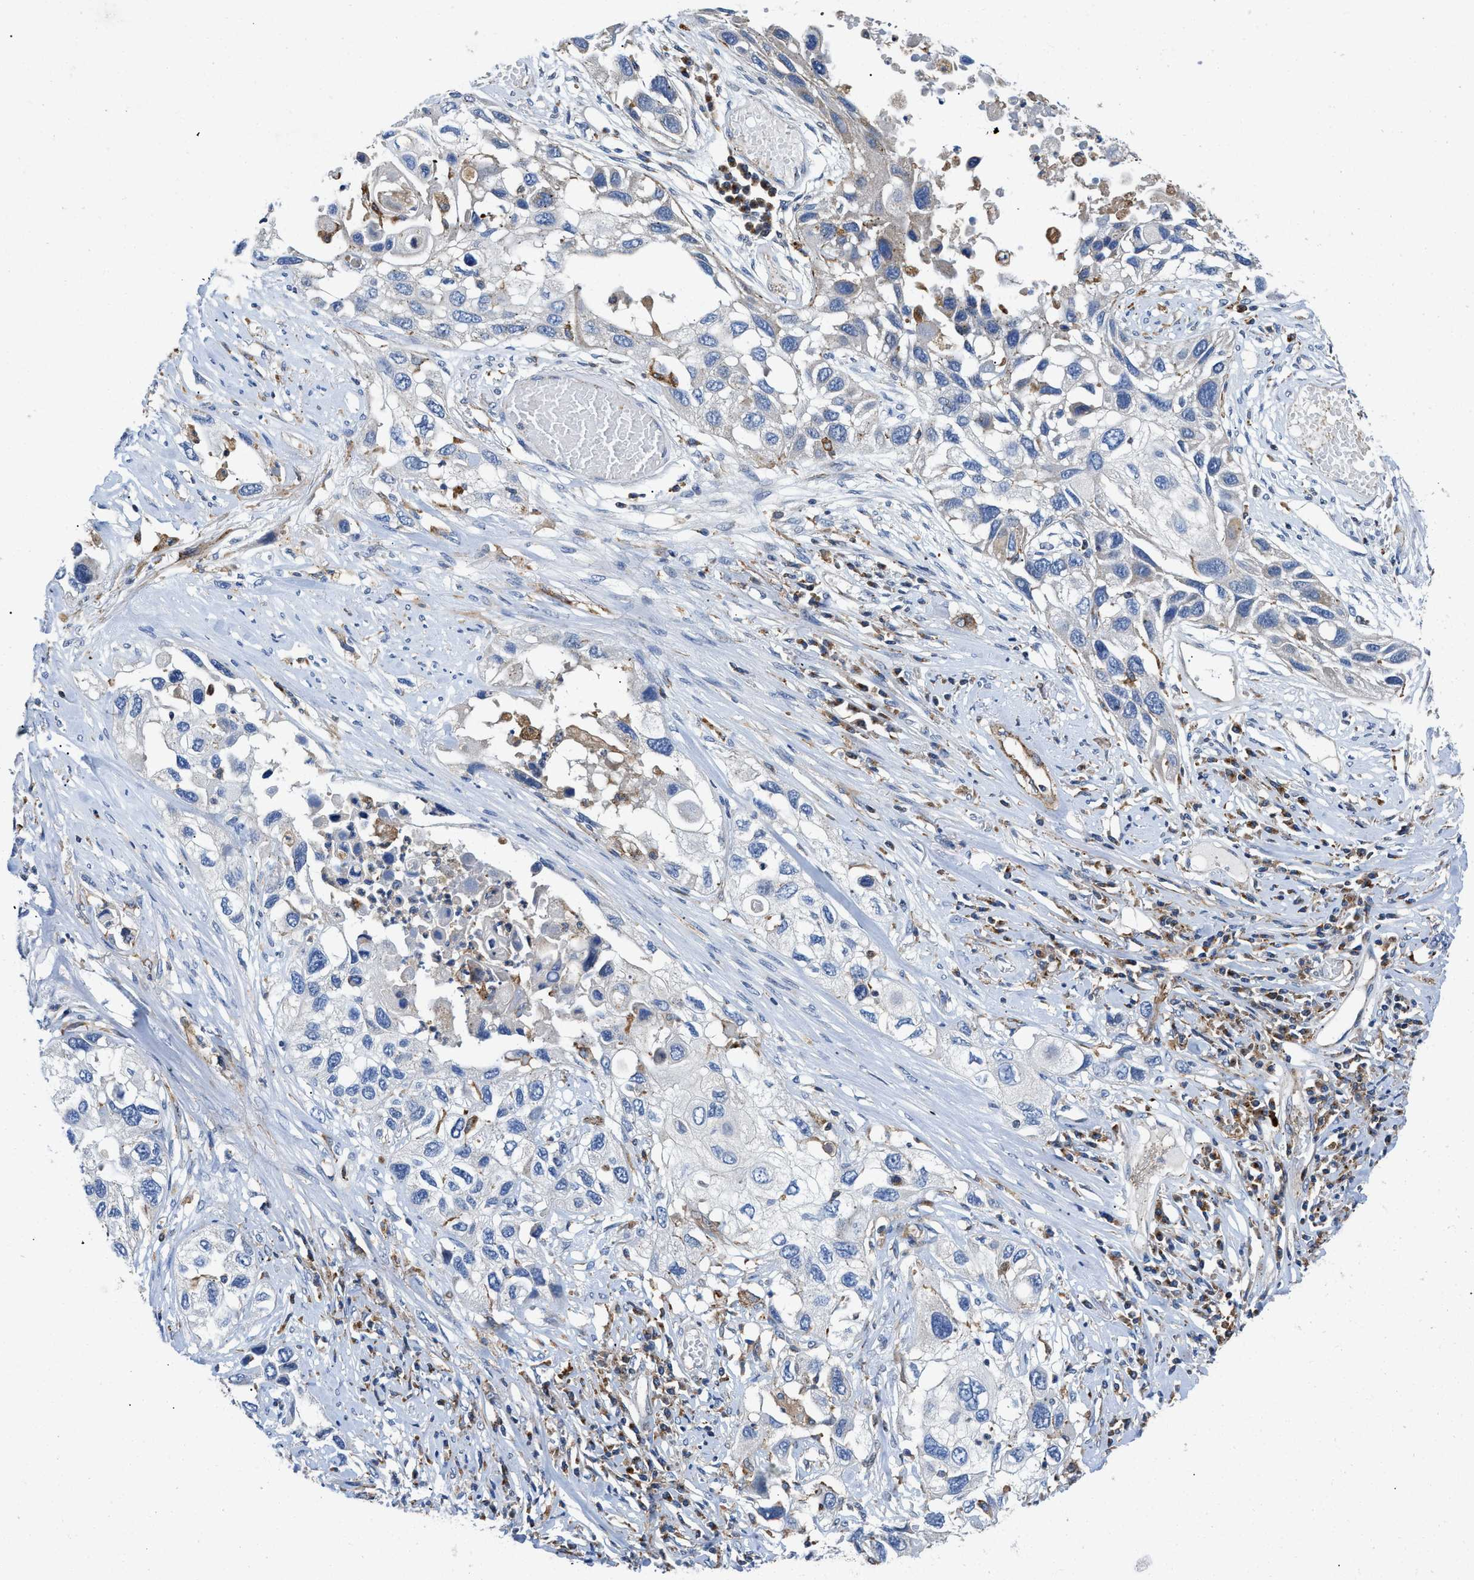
{"staining": {"intensity": "negative", "quantity": "none", "location": "none"}, "tissue": "lung cancer", "cell_type": "Tumor cells", "image_type": "cancer", "snomed": [{"axis": "morphology", "description": "Squamous cell carcinoma, NOS"}, {"axis": "topography", "description": "Lung"}], "caption": "Tumor cells show no significant staining in lung squamous cell carcinoma.", "gene": "ENPP4", "patient": {"sex": "male", "age": 71}}